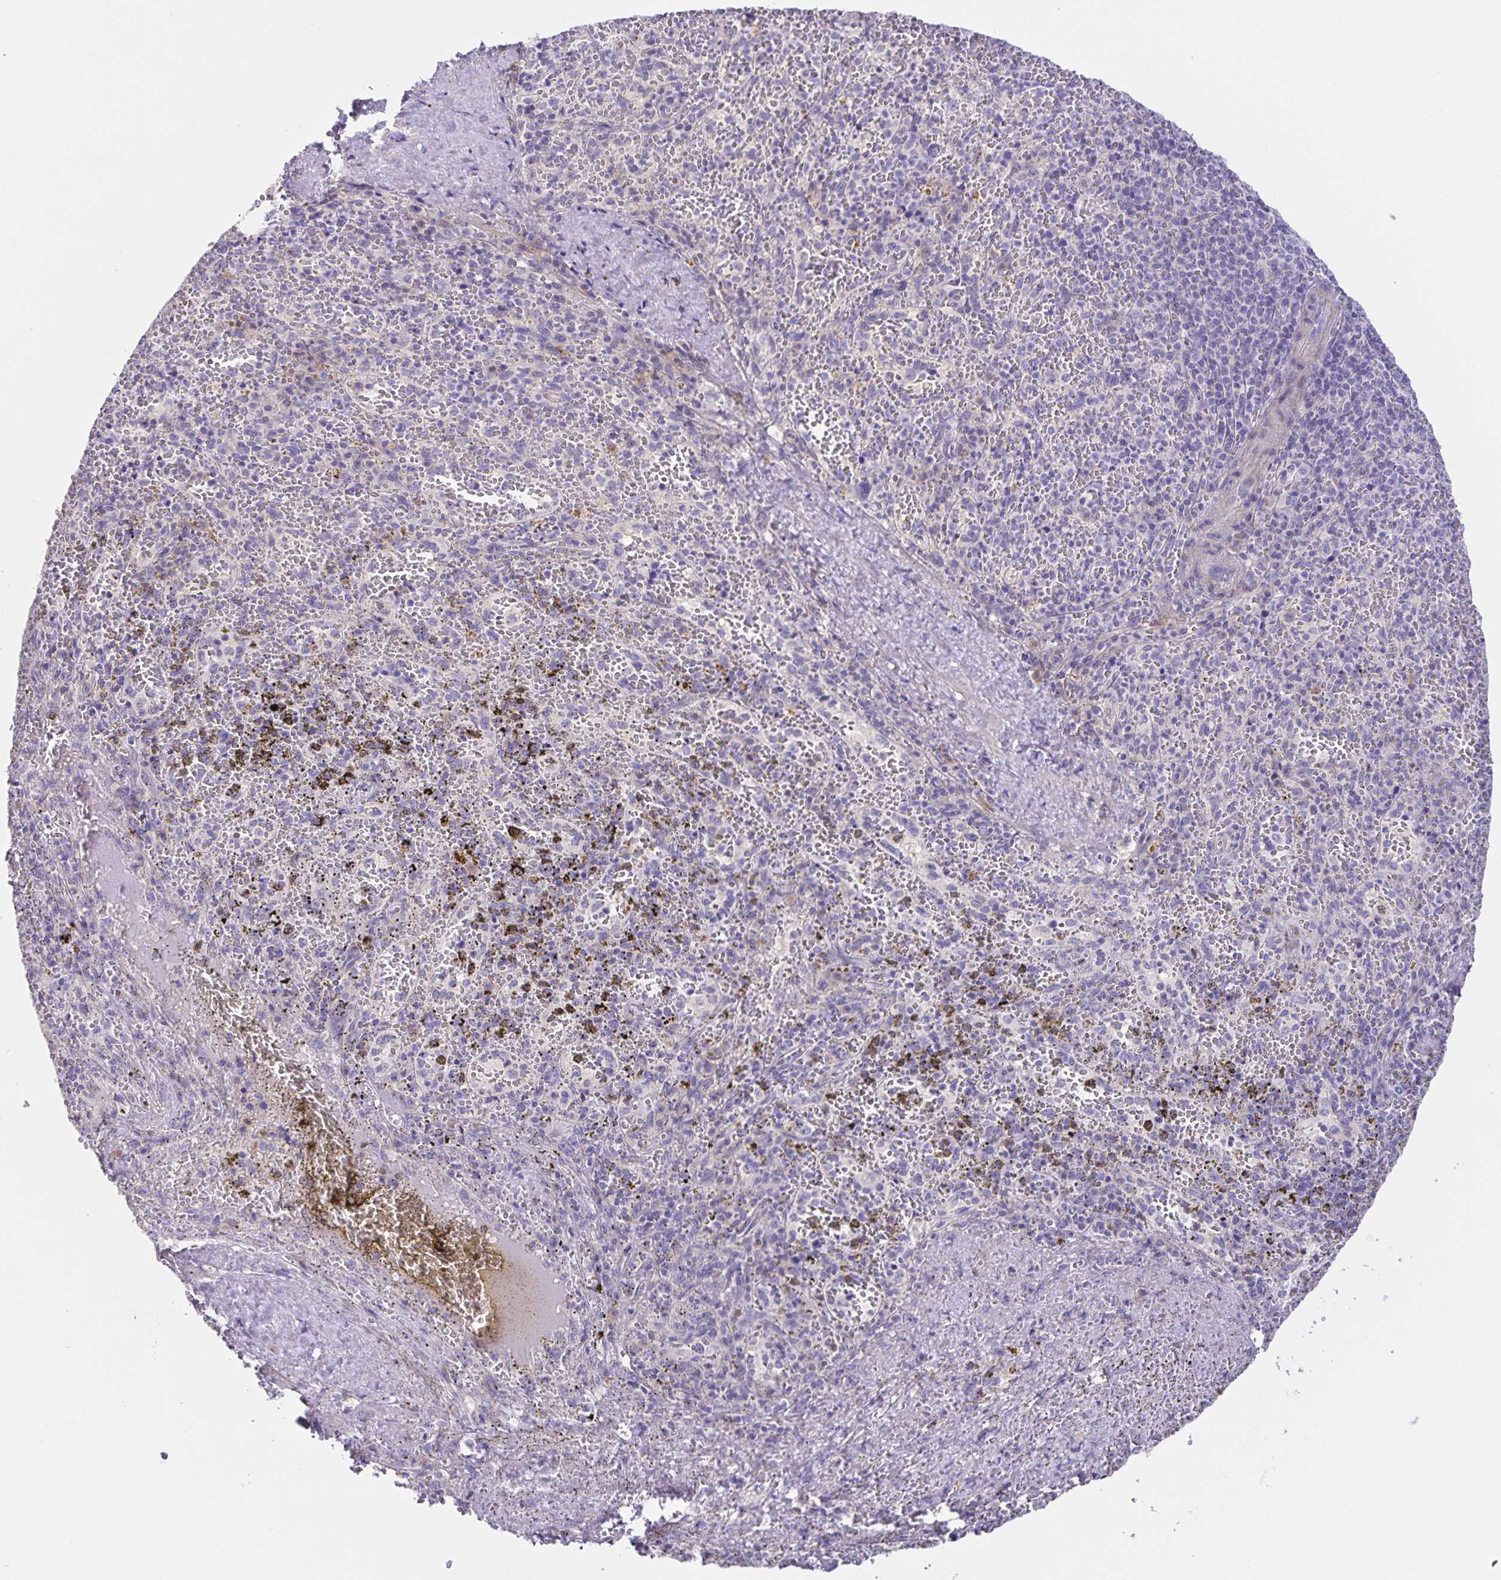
{"staining": {"intensity": "negative", "quantity": "none", "location": "none"}, "tissue": "spleen", "cell_type": "Cells in red pulp", "image_type": "normal", "snomed": [{"axis": "morphology", "description": "Normal tissue, NOS"}, {"axis": "topography", "description": "Spleen"}], "caption": "Immunohistochemistry (IHC) micrograph of normal spleen: spleen stained with DAB reveals no significant protein staining in cells in red pulp. Nuclei are stained in blue.", "gene": "PRR36", "patient": {"sex": "female", "age": 50}}